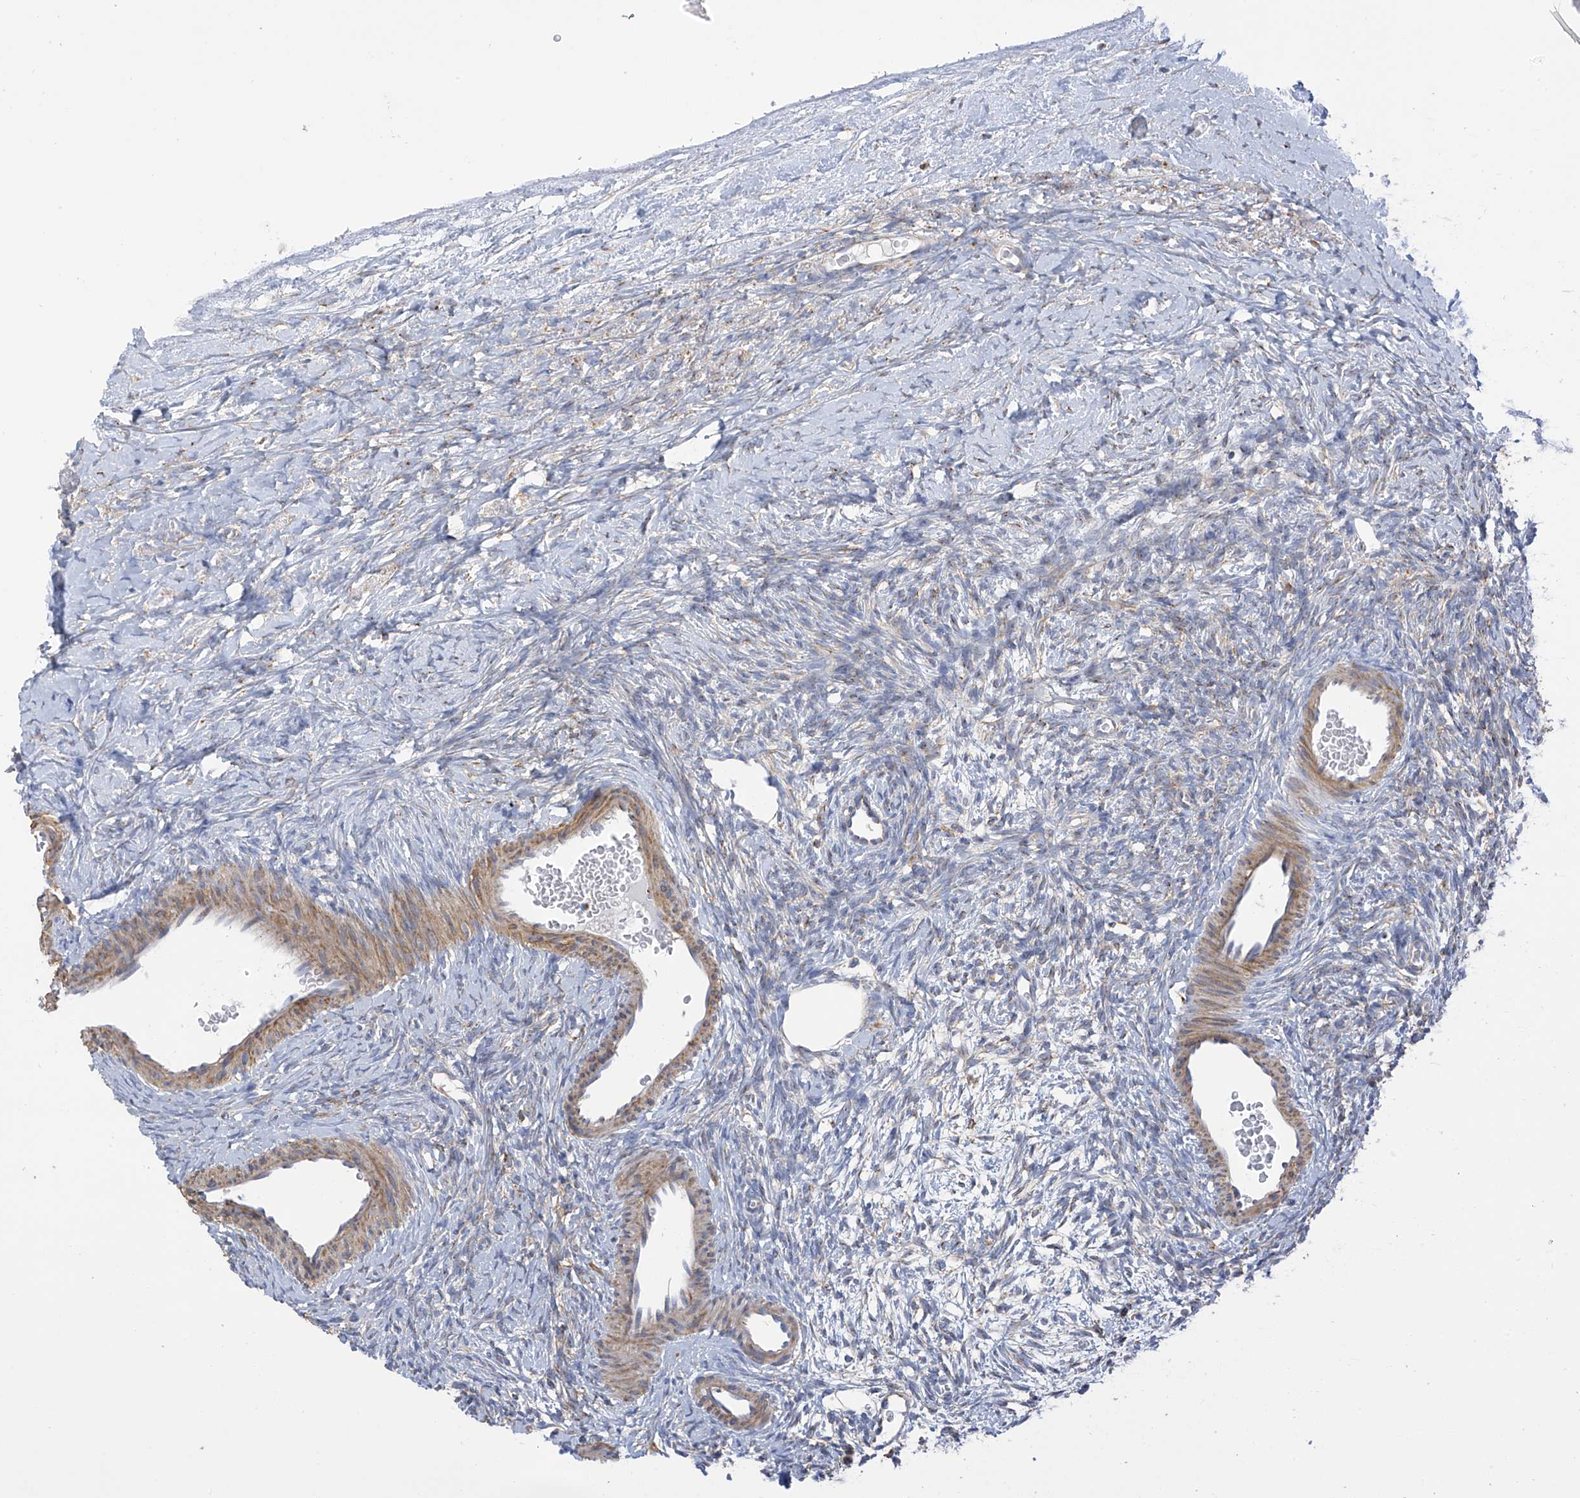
{"staining": {"intensity": "moderate", "quantity": "<25%", "location": "cytoplasmic/membranous"}, "tissue": "ovary", "cell_type": "Ovarian stroma cells", "image_type": "normal", "snomed": [{"axis": "morphology", "description": "Normal tissue, NOS"}, {"axis": "morphology", "description": "Developmental malformation"}, {"axis": "topography", "description": "Ovary"}], "caption": "Immunohistochemistry (IHC) (DAB (3,3'-diaminobenzidine)) staining of benign human ovary exhibits moderate cytoplasmic/membranous protein expression in about <25% of ovarian stroma cells.", "gene": "ITM2B", "patient": {"sex": "female", "age": 39}}